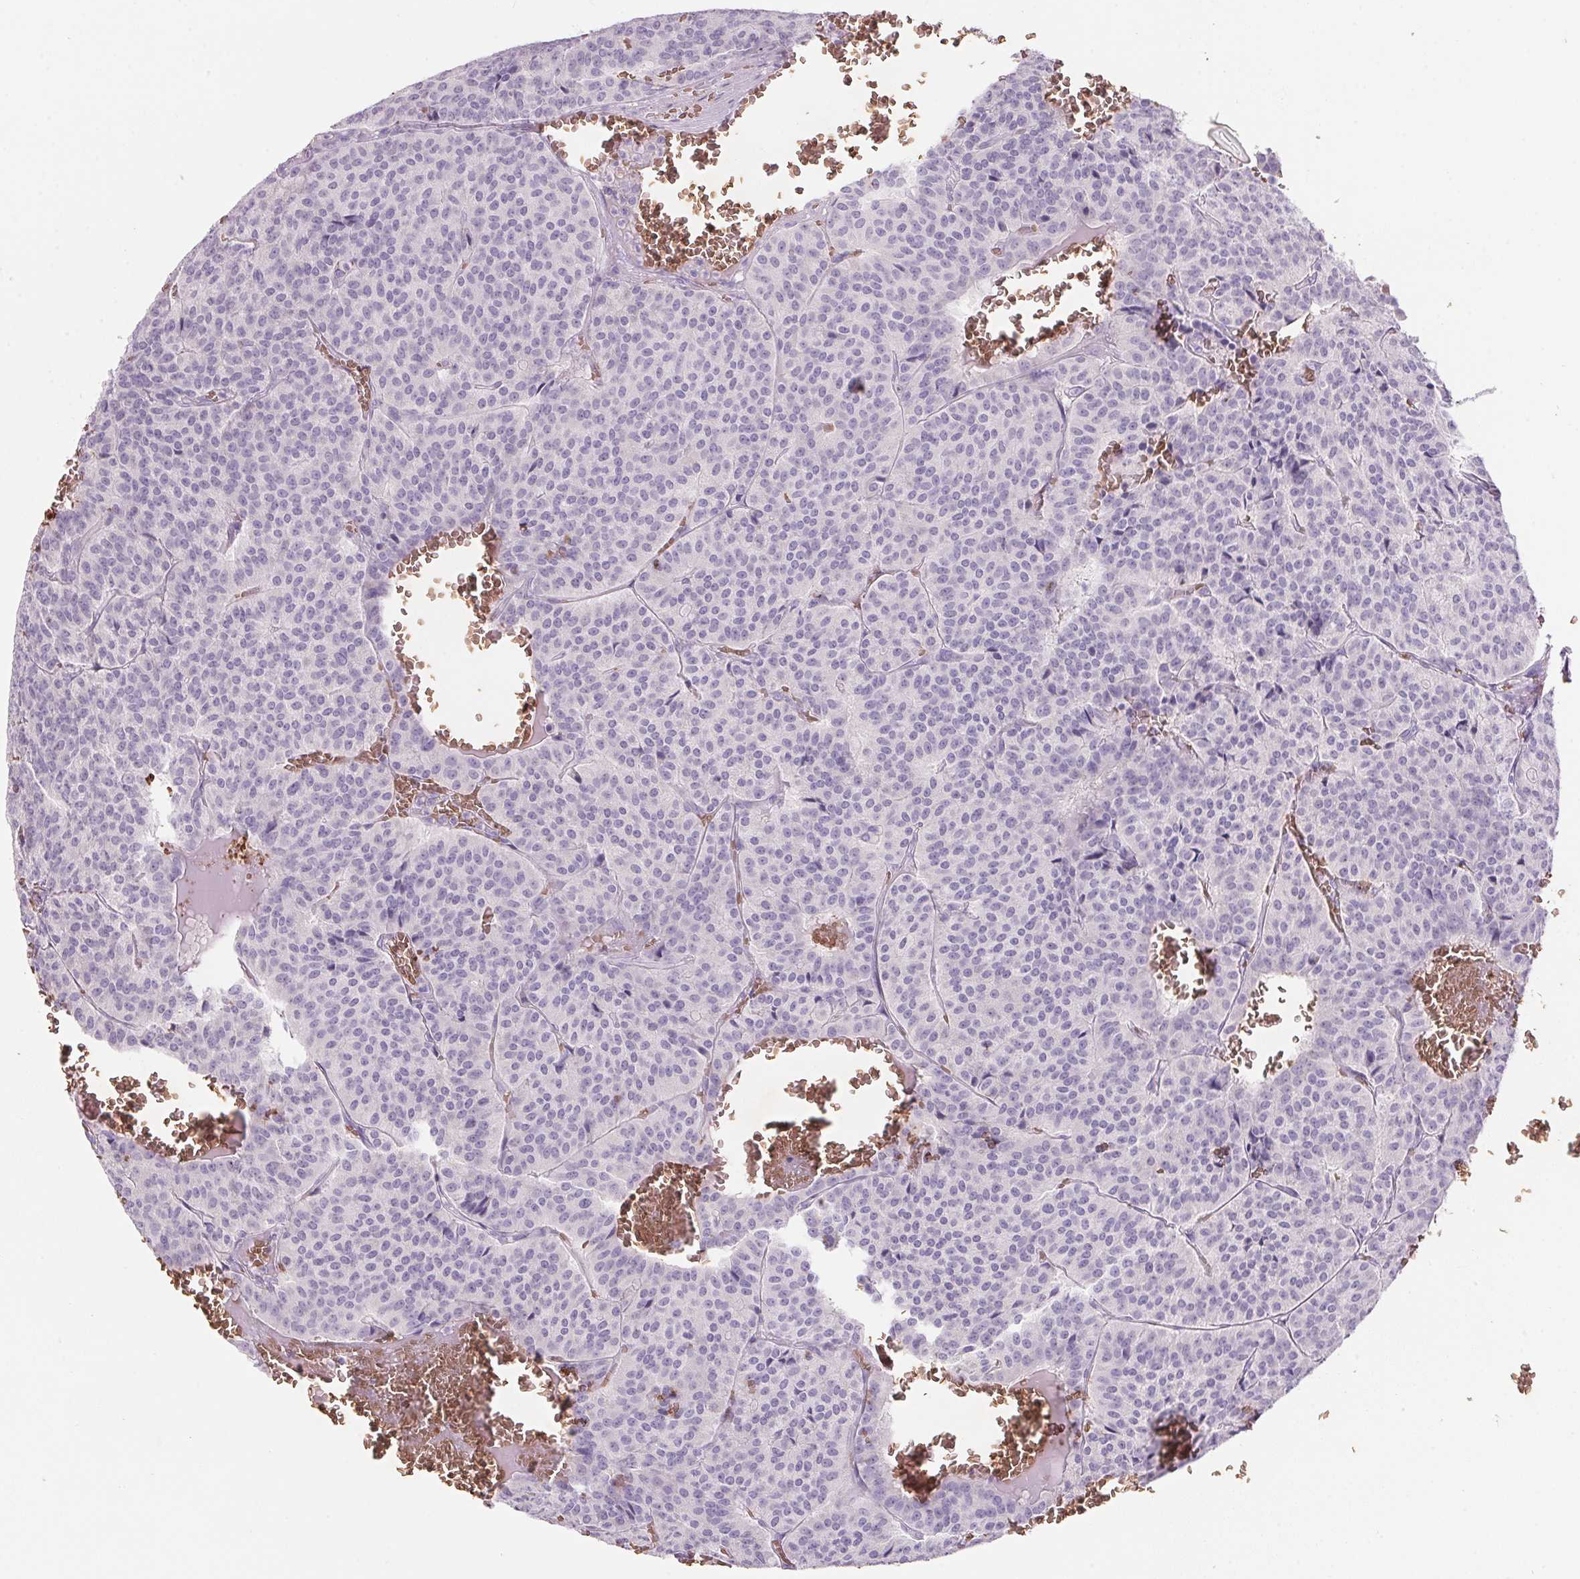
{"staining": {"intensity": "negative", "quantity": "none", "location": "none"}, "tissue": "carcinoid", "cell_type": "Tumor cells", "image_type": "cancer", "snomed": [{"axis": "morphology", "description": "Carcinoid, malignant, NOS"}, {"axis": "topography", "description": "Lung"}], "caption": "Tumor cells show no significant protein staining in carcinoid (malignant).", "gene": "HBQ1", "patient": {"sex": "male", "age": 70}}